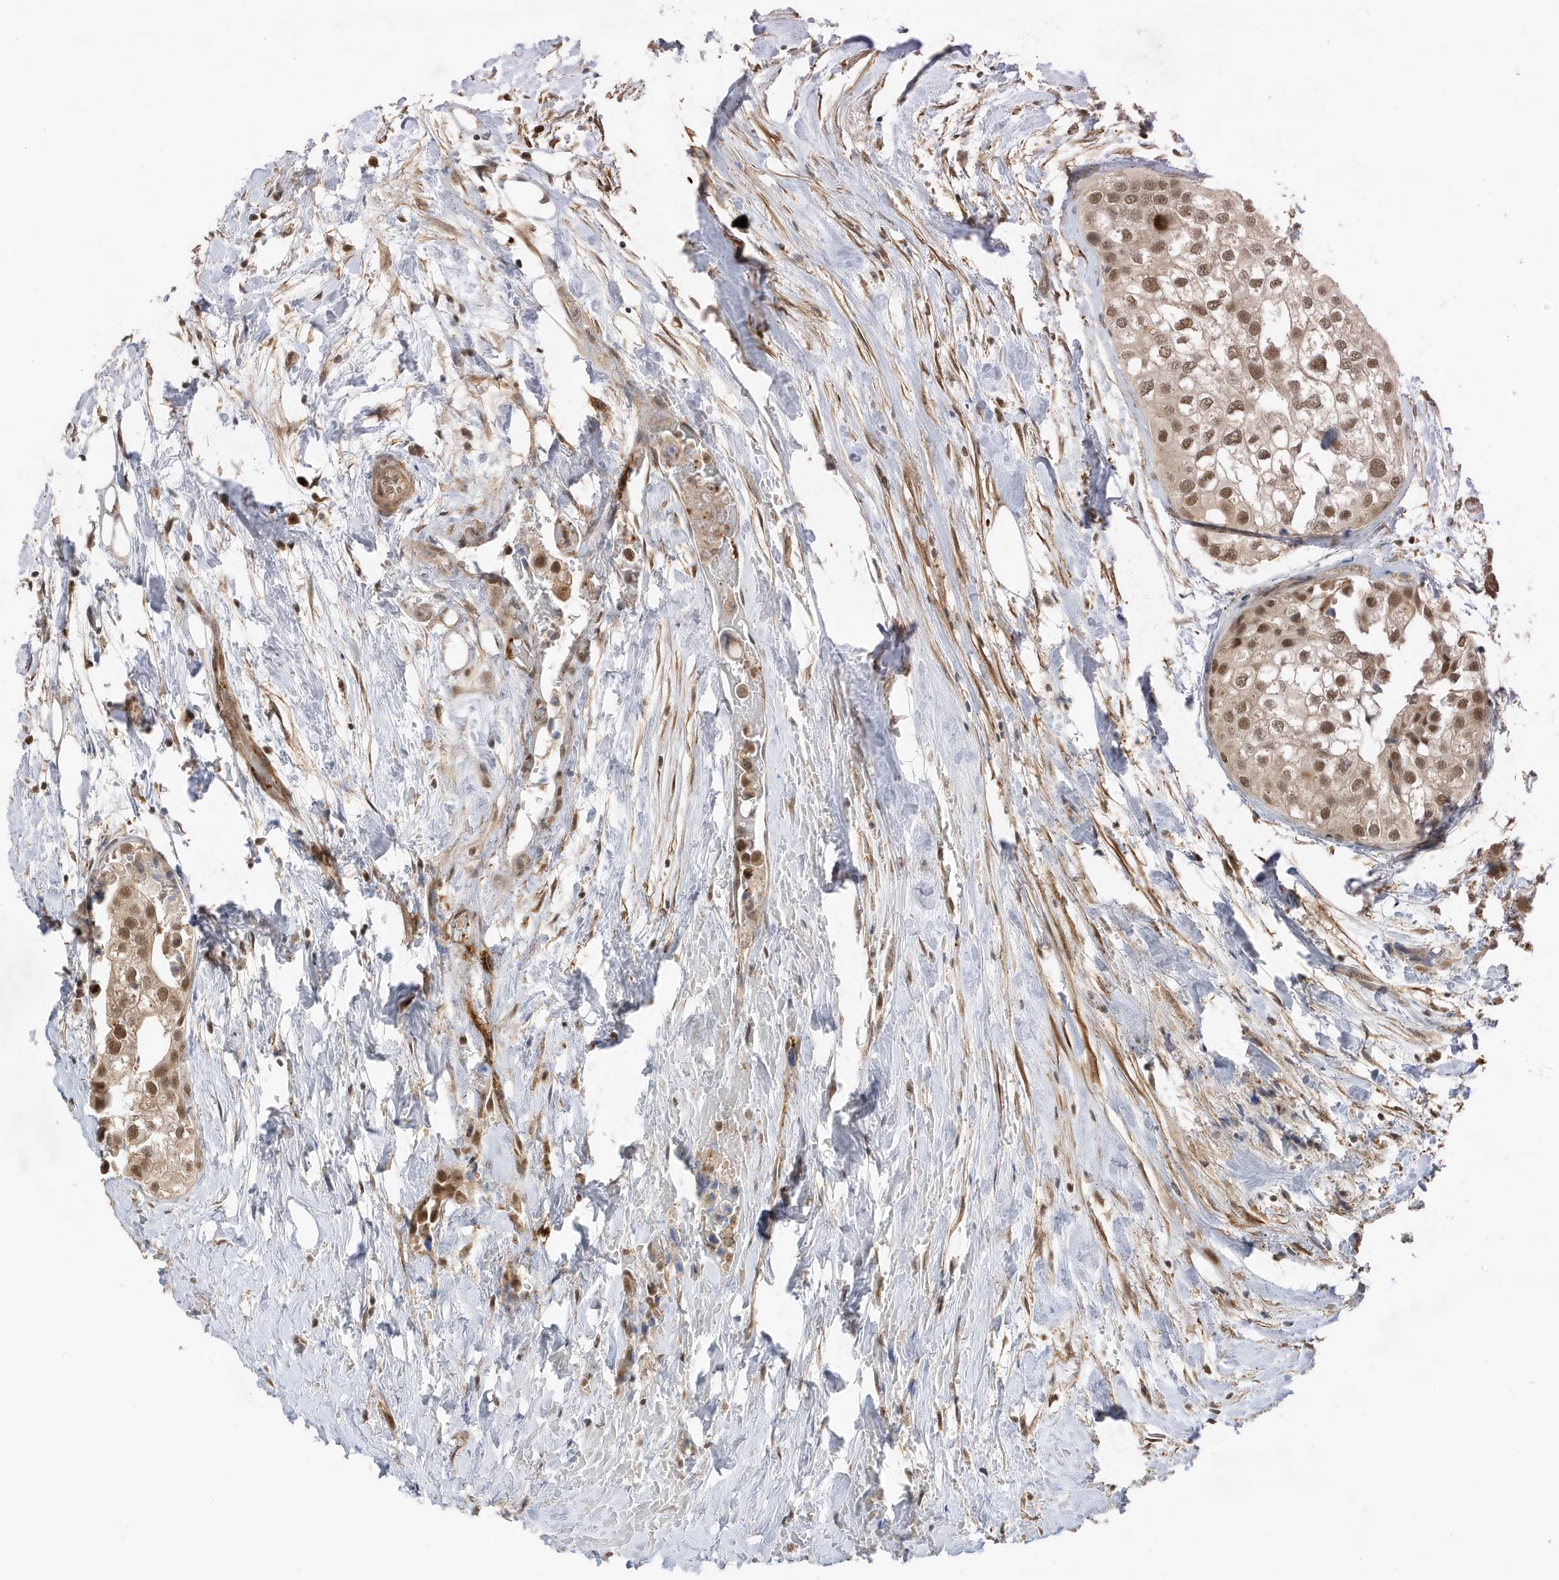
{"staining": {"intensity": "moderate", "quantity": "25%-75%", "location": "nuclear"}, "tissue": "urothelial cancer", "cell_type": "Tumor cells", "image_type": "cancer", "snomed": [{"axis": "morphology", "description": "Urothelial carcinoma, High grade"}, {"axis": "topography", "description": "Urinary bladder"}], "caption": "A medium amount of moderate nuclear positivity is identified in approximately 25%-75% of tumor cells in high-grade urothelial carcinoma tissue. (IHC, brightfield microscopy, high magnification).", "gene": "MAST3", "patient": {"sex": "male", "age": 64}}